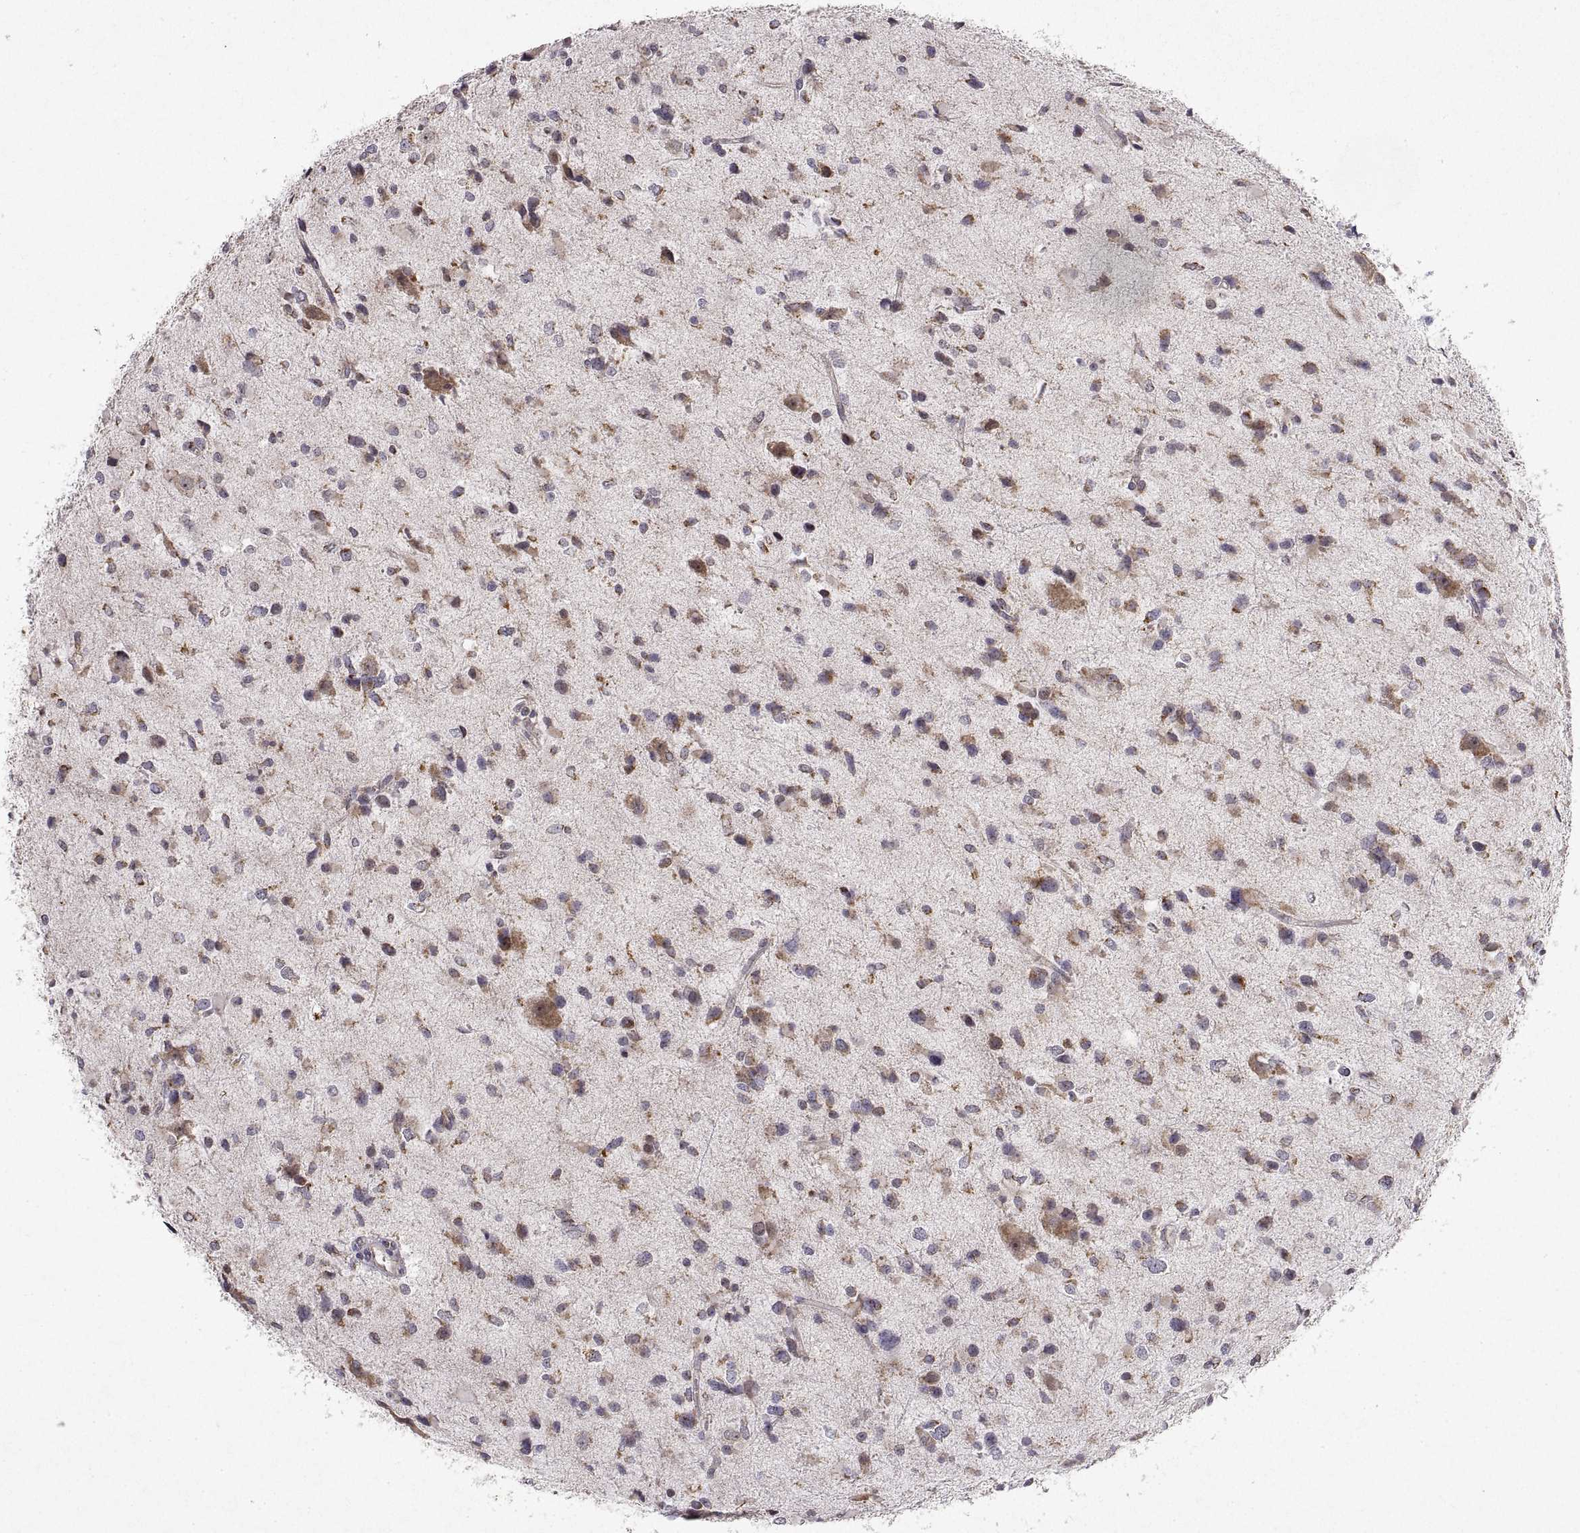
{"staining": {"intensity": "weak", "quantity": "25%-75%", "location": "cytoplasmic/membranous"}, "tissue": "glioma", "cell_type": "Tumor cells", "image_type": "cancer", "snomed": [{"axis": "morphology", "description": "Glioma, malignant, Low grade"}, {"axis": "topography", "description": "Brain"}], "caption": "Malignant glioma (low-grade) was stained to show a protein in brown. There is low levels of weak cytoplasmic/membranous expression in about 25%-75% of tumor cells. Using DAB (3,3'-diaminobenzidine) (brown) and hematoxylin (blue) stains, captured at high magnification using brightfield microscopy.", "gene": "MANBAL", "patient": {"sex": "female", "age": 32}}